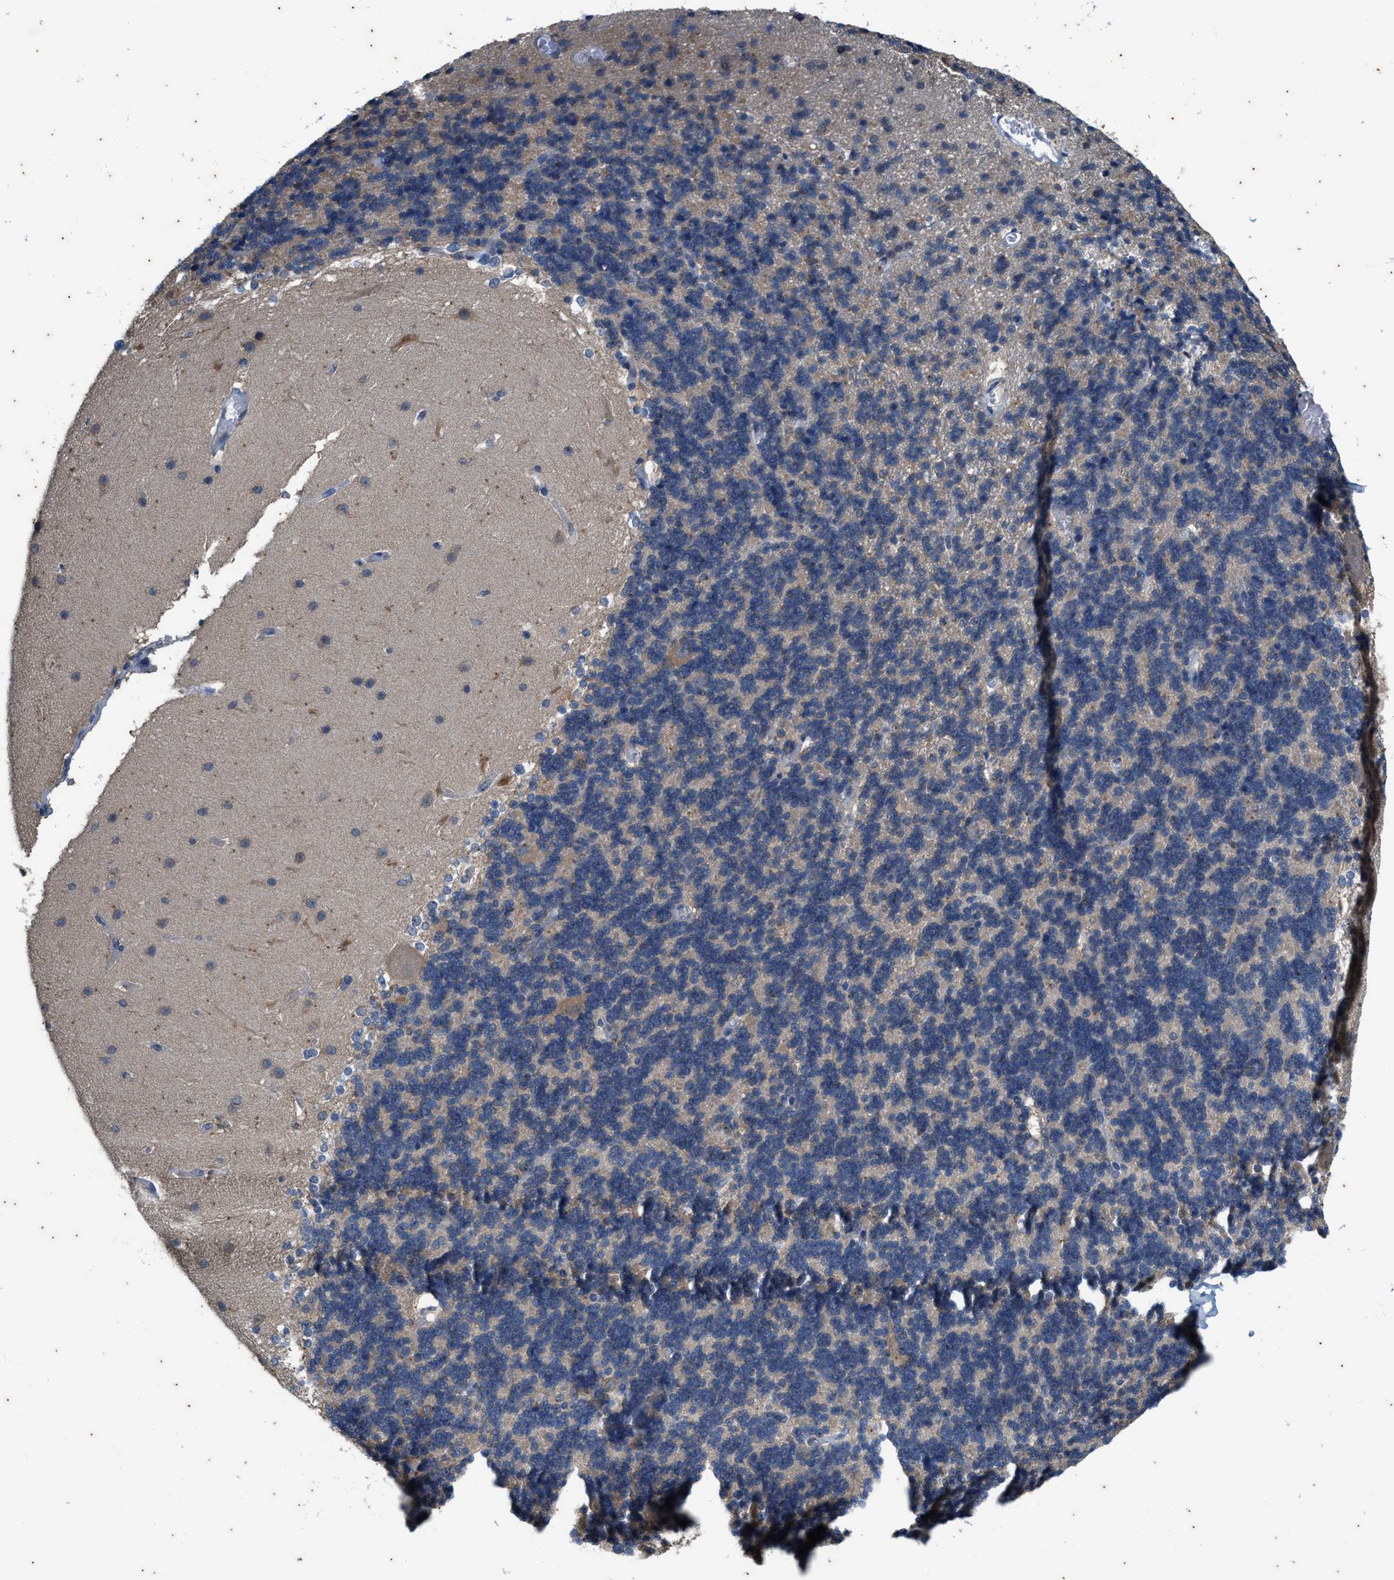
{"staining": {"intensity": "negative", "quantity": "none", "location": "none"}, "tissue": "cerebellum", "cell_type": "Cells in granular layer", "image_type": "normal", "snomed": [{"axis": "morphology", "description": "Normal tissue, NOS"}, {"axis": "topography", "description": "Cerebellum"}], "caption": "IHC image of benign cerebellum stained for a protein (brown), which displays no staining in cells in granular layer.", "gene": "COX19", "patient": {"sex": "female", "age": 19}}